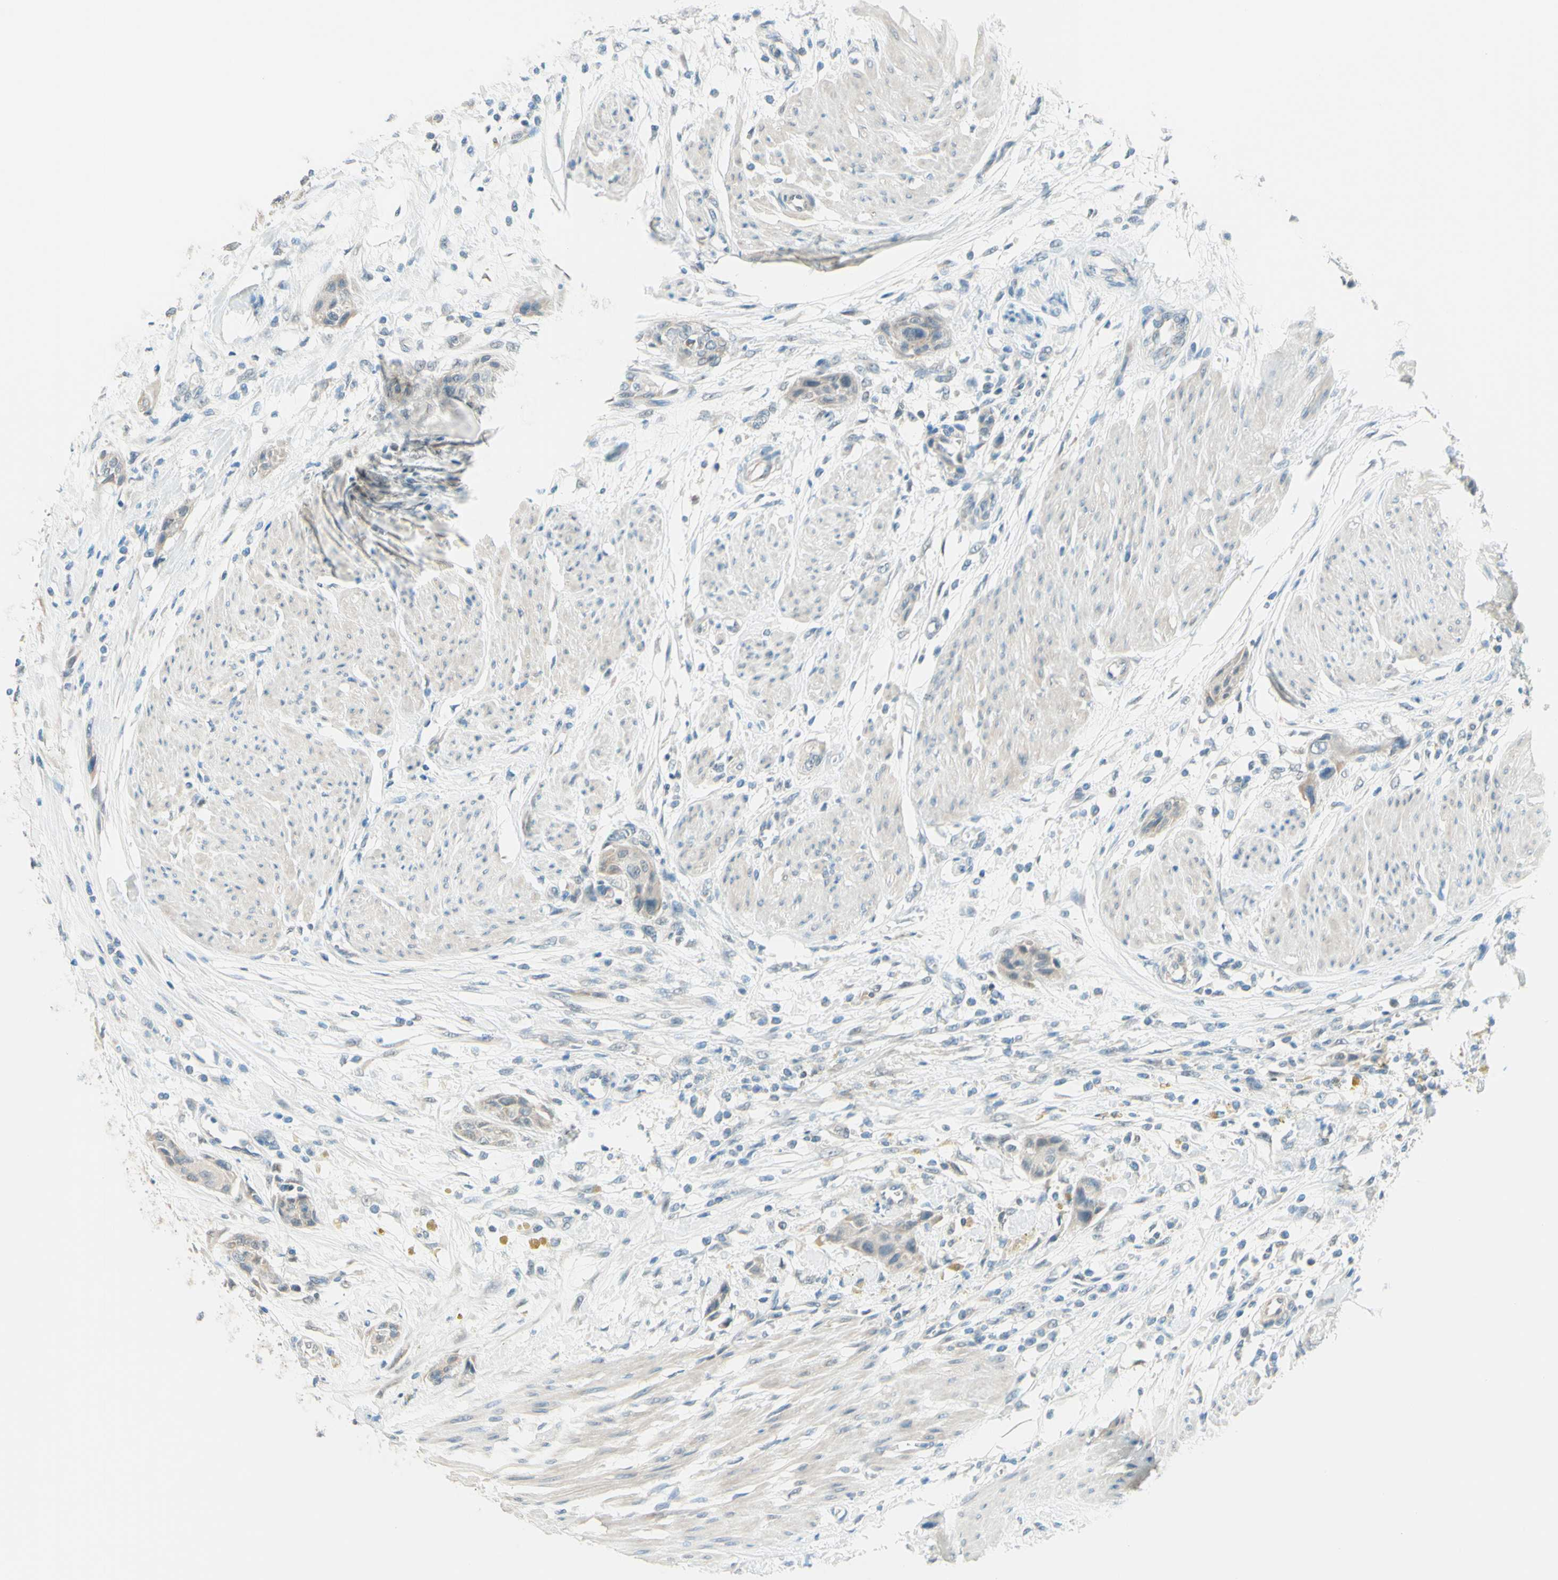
{"staining": {"intensity": "weak", "quantity": "<25%", "location": "cytoplasmic/membranous"}, "tissue": "urothelial cancer", "cell_type": "Tumor cells", "image_type": "cancer", "snomed": [{"axis": "morphology", "description": "Urothelial carcinoma, High grade"}, {"axis": "topography", "description": "Urinary bladder"}], "caption": "Immunohistochemistry (IHC) of human urothelial cancer exhibits no positivity in tumor cells. Nuclei are stained in blue.", "gene": "JPH1", "patient": {"sex": "male", "age": 35}}